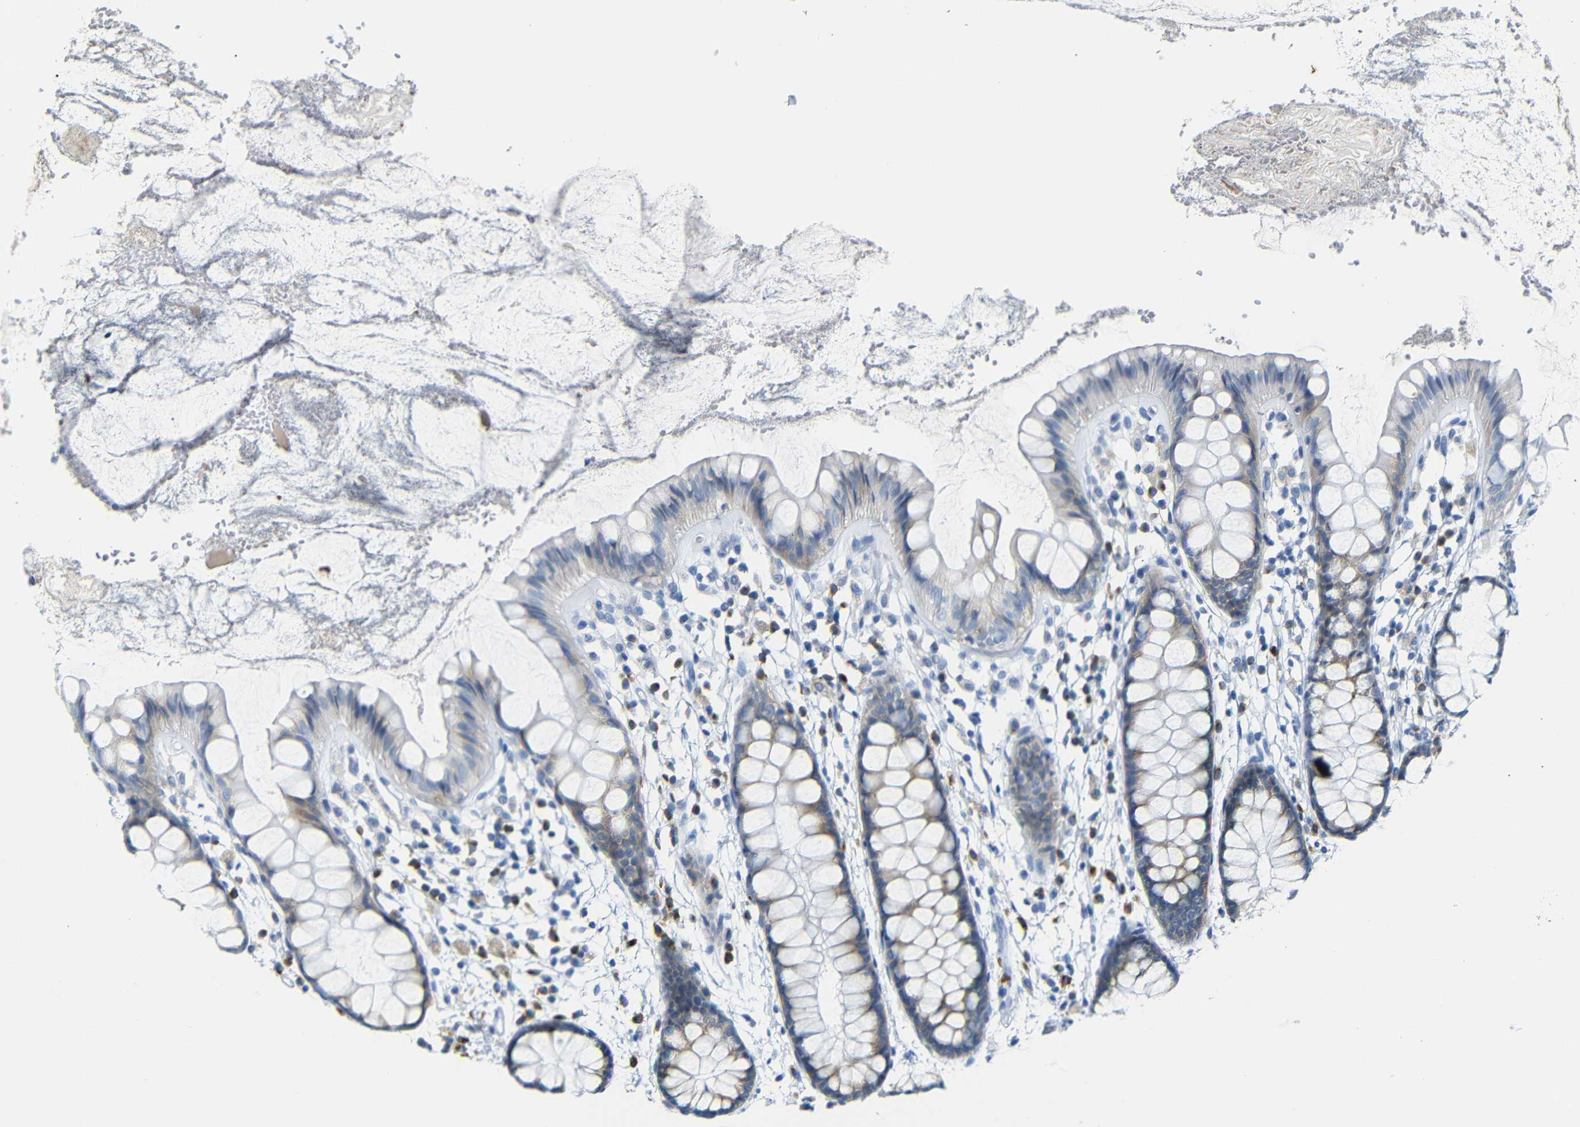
{"staining": {"intensity": "weak", "quantity": "25%-75%", "location": "cytoplasmic/membranous"}, "tissue": "rectum", "cell_type": "Glandular cells", "image_type": "normal", "snomed": [{"axis": "morphology", "description": "Normal tissue, NOS"}, {"axis": "topography", "description": "Rectum"}], "caption": "DAB immunohistochemical staining of unremarkable rectum displays weak cytoplasmic/membranous protein expression in approximately 25%-75% of glandular cells.", "gene": "FCRL1", "patient": {"sex": "female", "age": 66}}